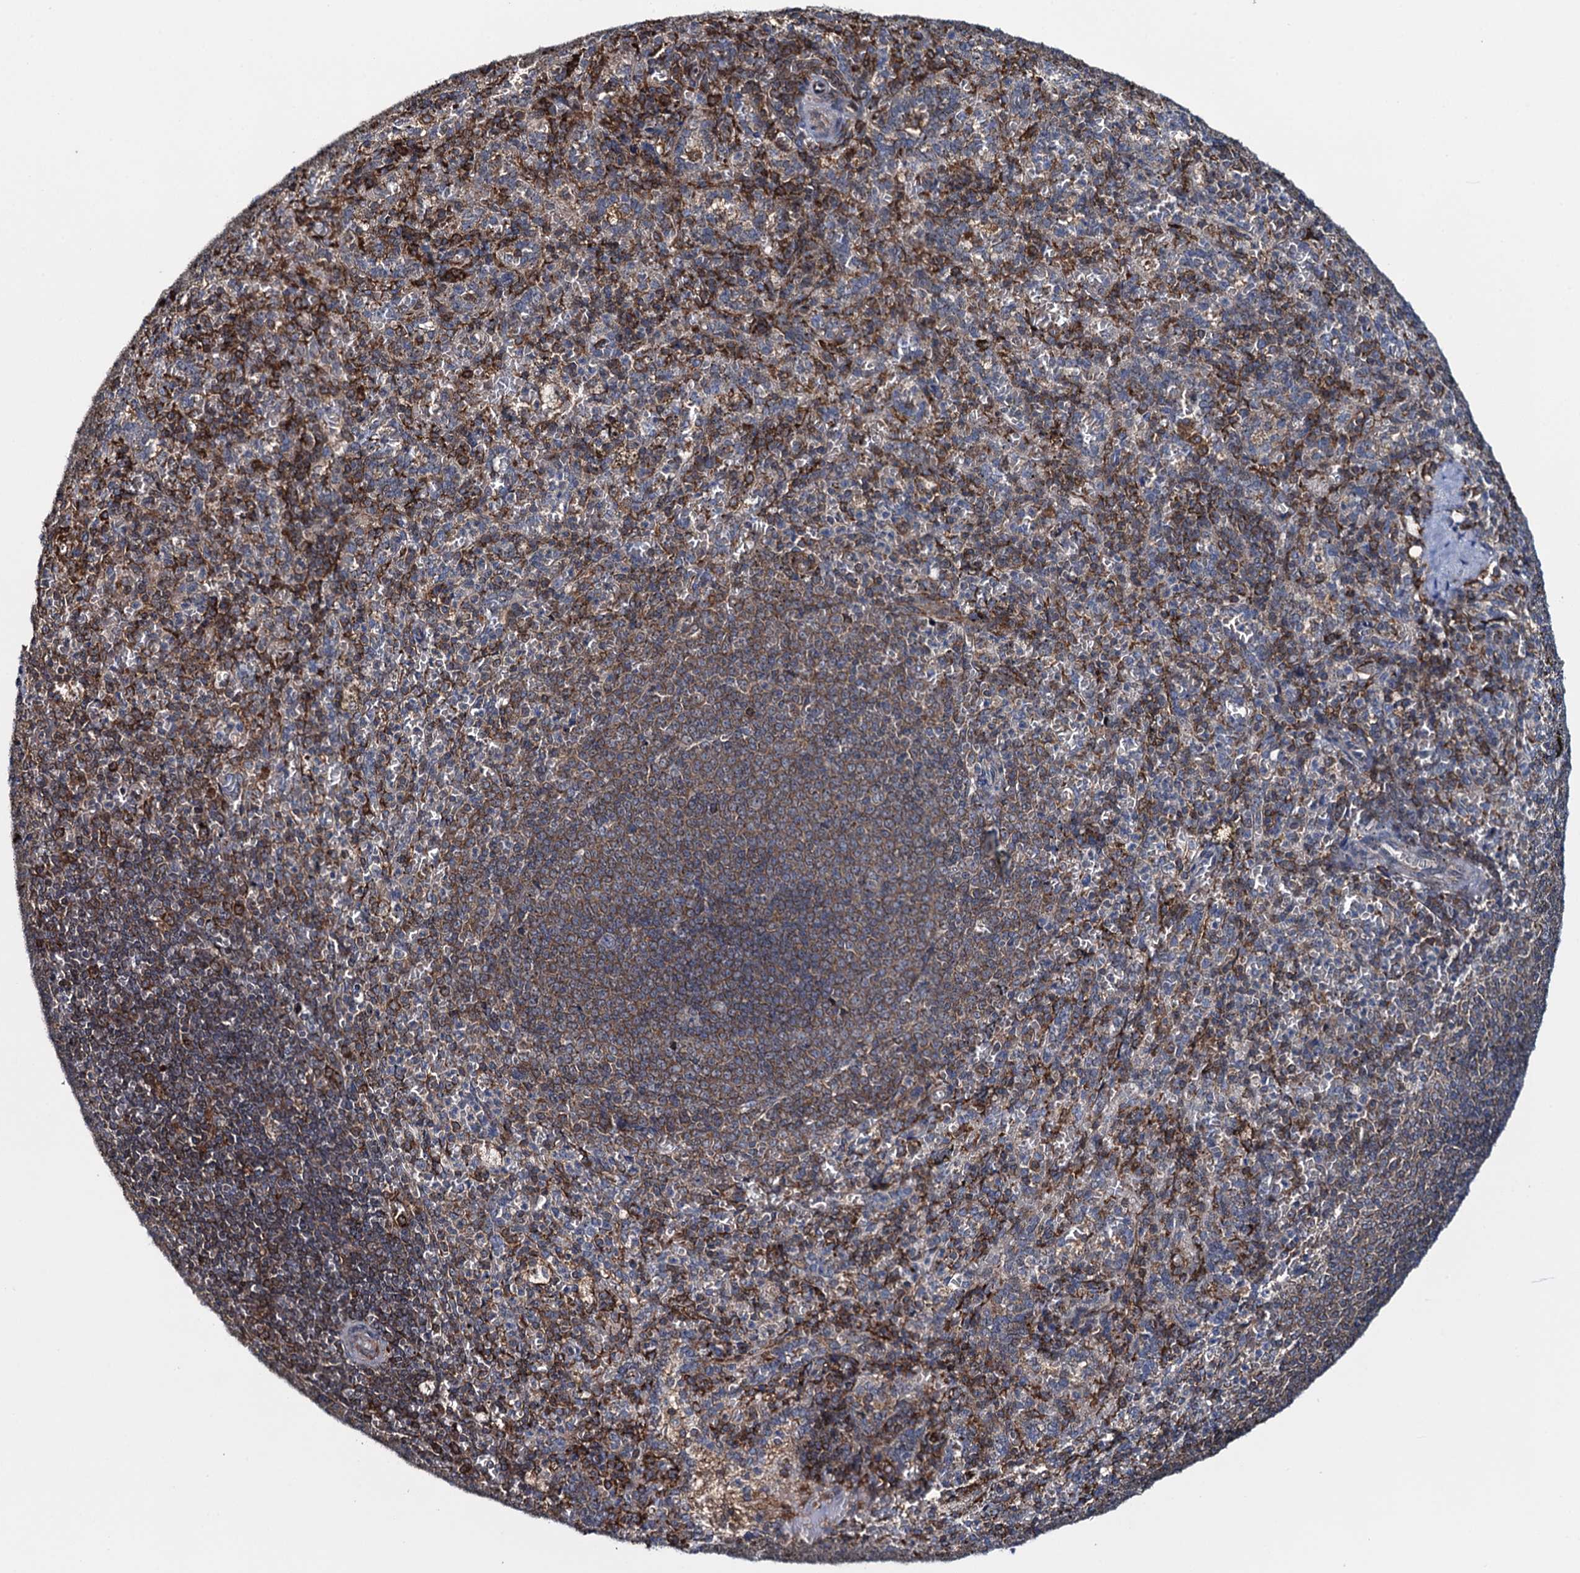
{"staining": {"intensity": "moderate", "quantity": "<25%", "location": "cytoplasmic/membranous"}, "tissue": "spleen", "cell_type": "Cells in red pulp", "image_type": "normal", "snomed": [{"axis": "morphology", "description": "Normal tissue, NOS"}, {"axis": "topography", "description": "Spleen"}], "caption": "Protein staining displays moderate cytoplasmic/membranous positivity in about <25% of cells in red pulp in benign spleen.", "gene": "CCDC102A", "patient": {"sex": "female", "age": 21}}